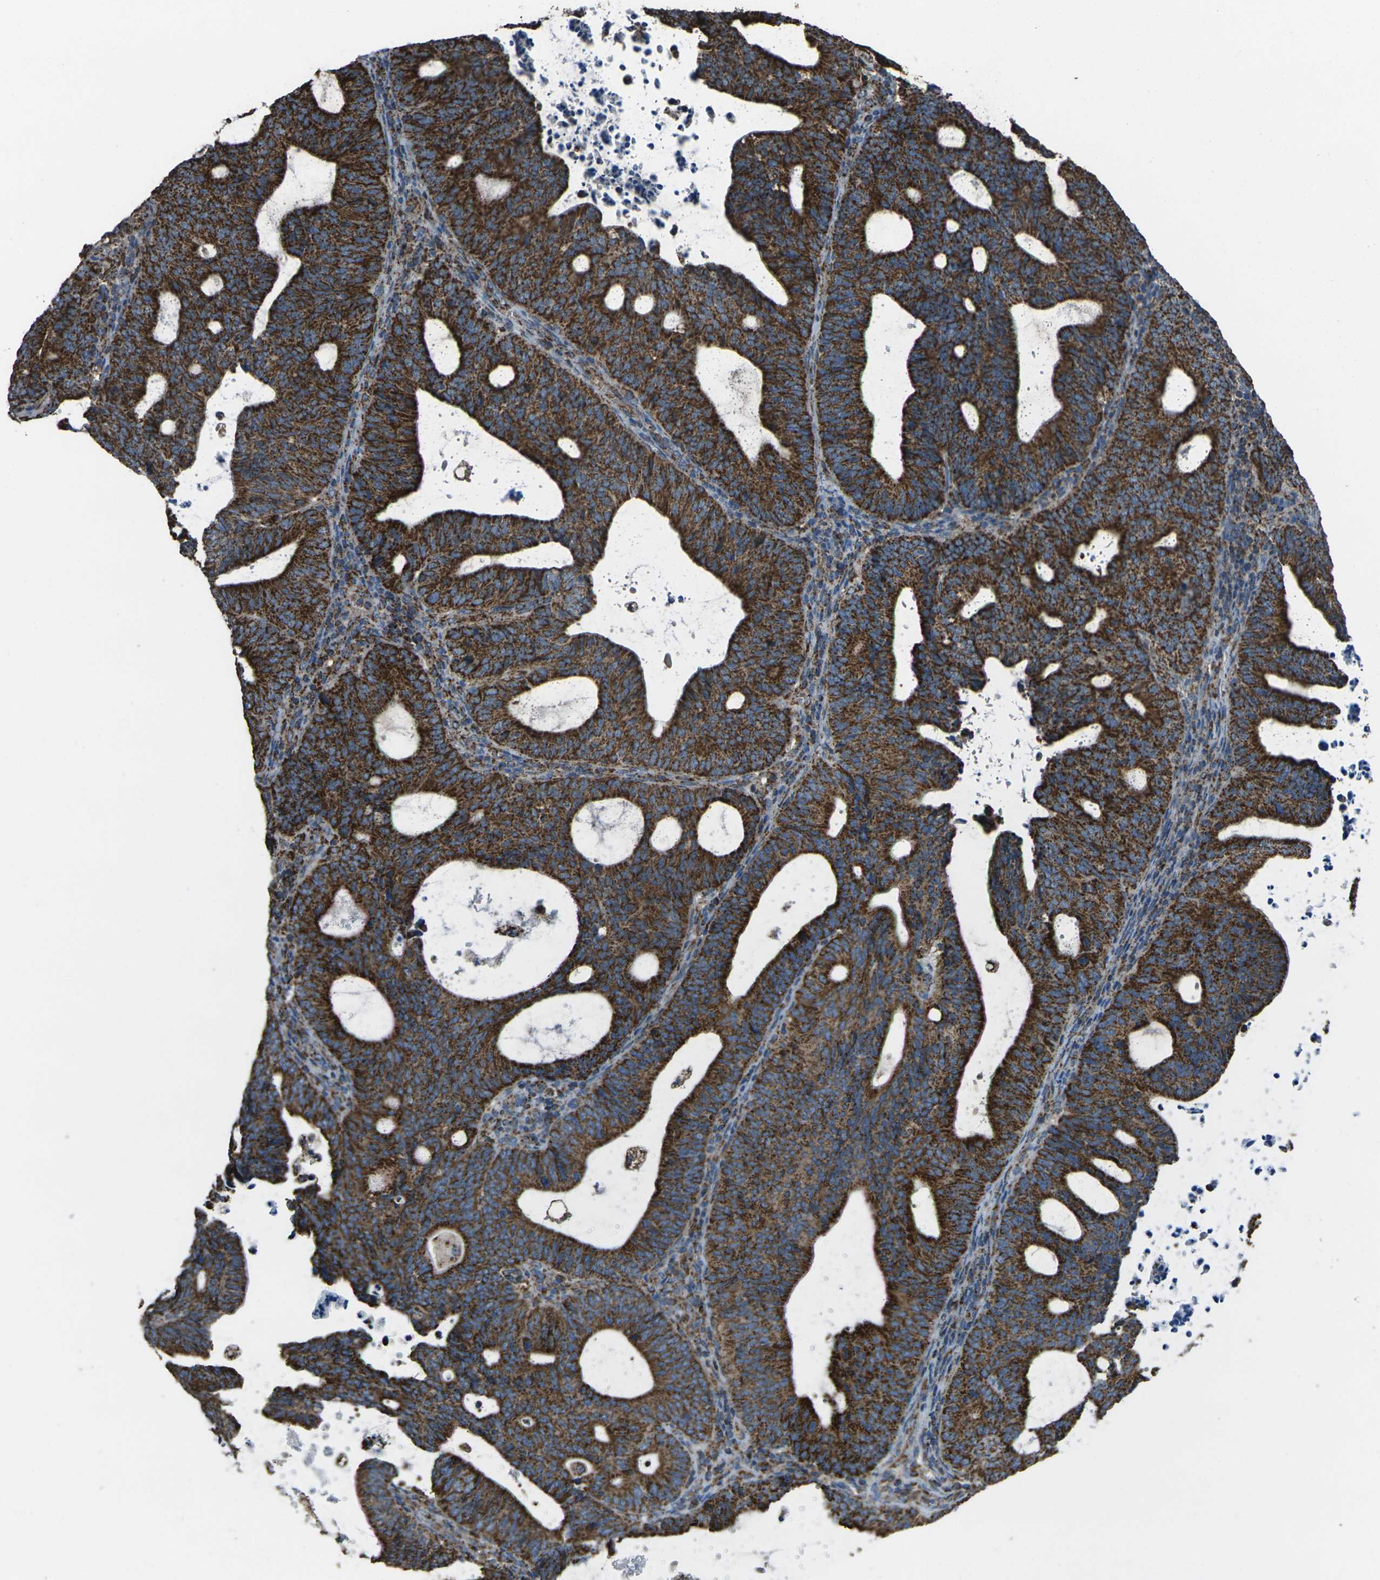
{"staining": {"intensity": "strong", "quantity": ">75%", "location": "cytoplasmic/membranous"}, "tissue": "endometrial cancer", "cell_type": "Tumor cells", "image_type": "cancer", "snomed": [{"axis": "morphology", "description": "Adenocarcinoma, NOS"}, {"axis": "topography", "description": "Uterus"}], "caption": "Immunohistochemical staining of endometrial adenocarcinoma reveals high levels of strong cytoplasmic/membranous protein expression in about >75% of tumor cells.", "gene": "KLHL5", "patient": {"sex": "female", "age": 83}}